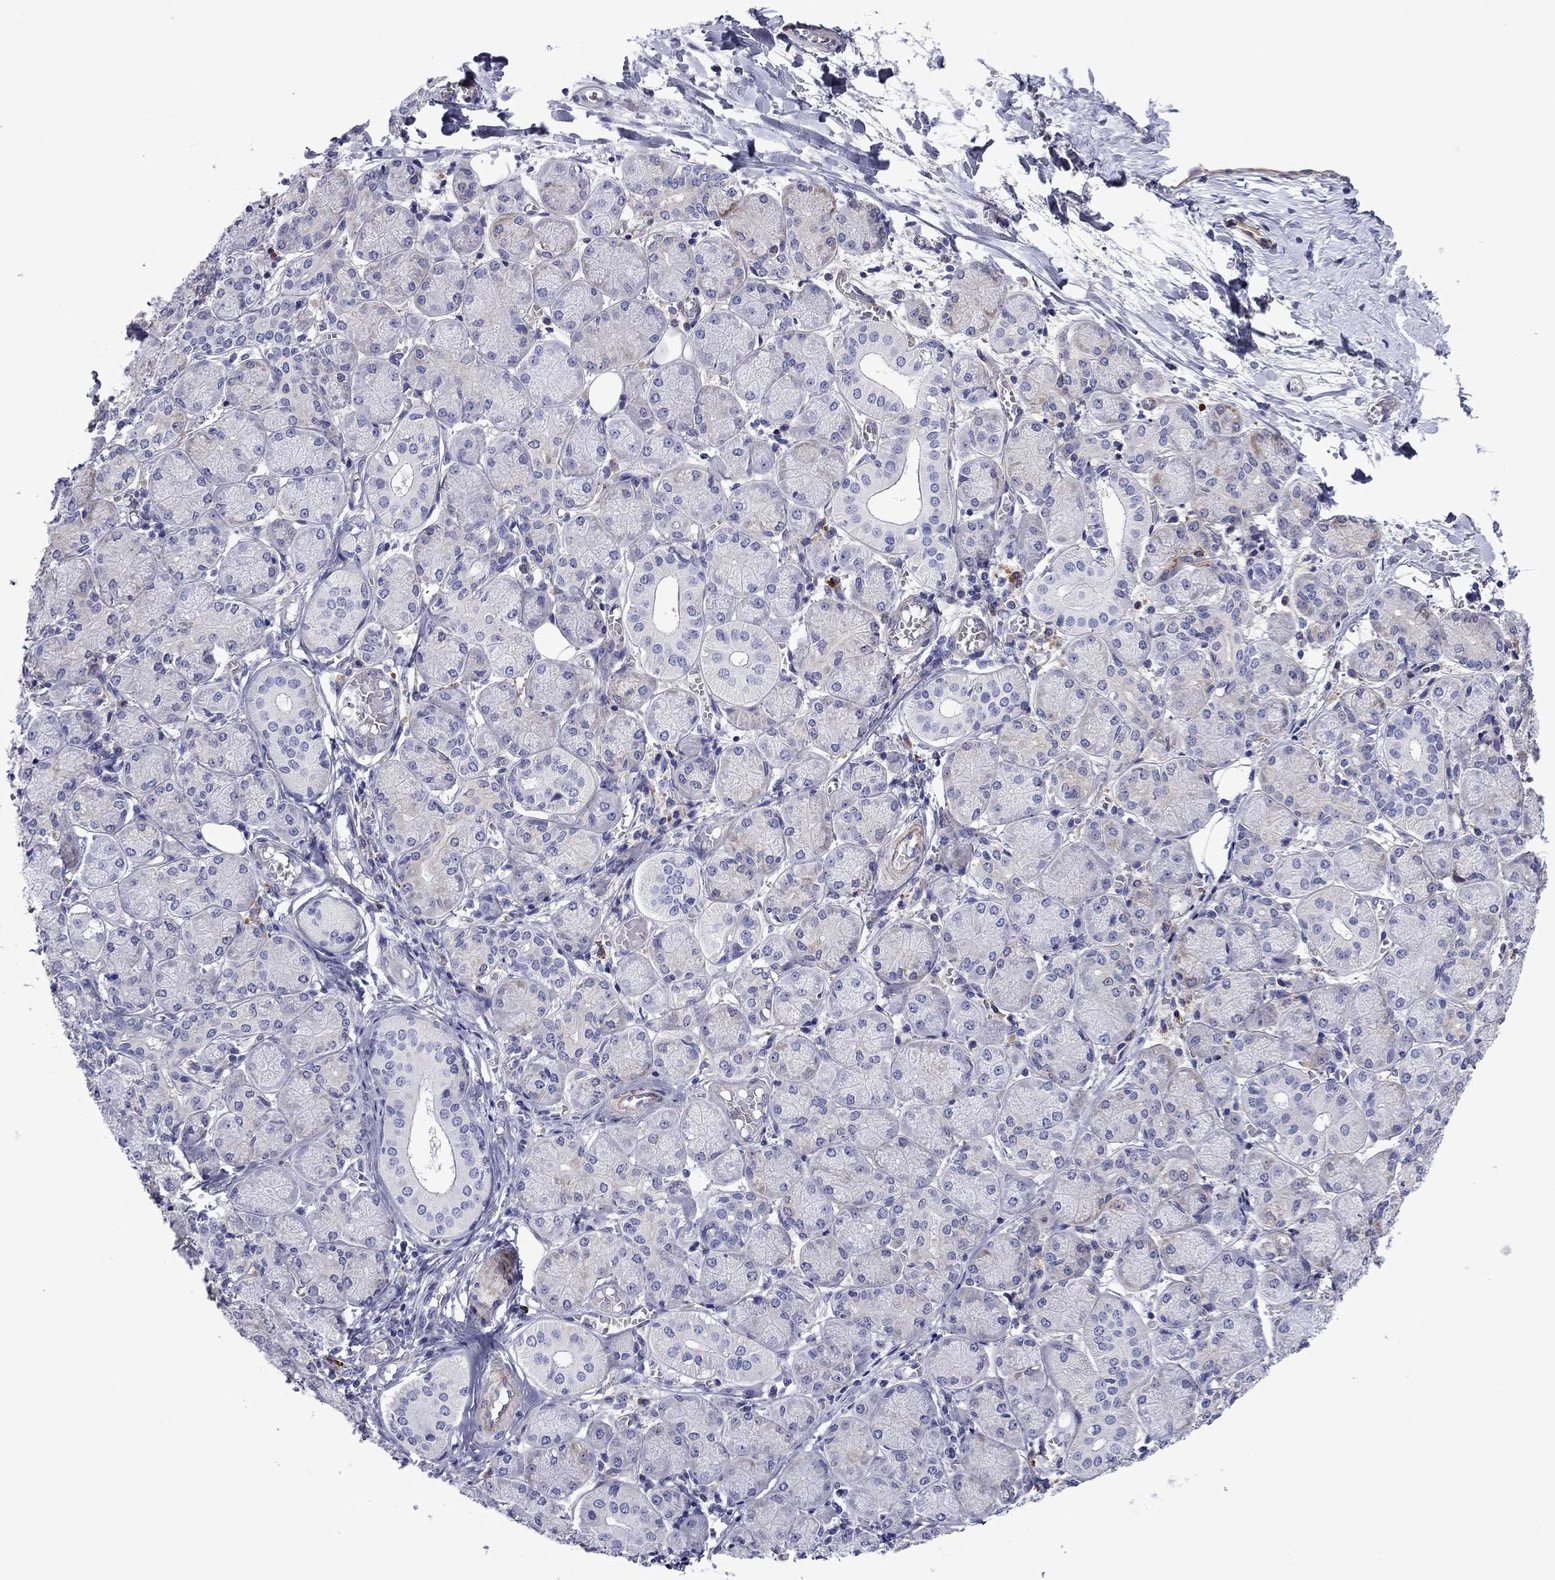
{"staining": {"intensity": "negative", "quantity": "none", "location": "none"}, "tissue": "salivary gland", "cell_type": "Glandular cells", "image_type": "normal", "snomed": [{"axis": "morphology", "description": "Normal tissue, NOS"}, {"axis": "topography", "description": "Salivary gland"}, {"axis": "topography", "description": "Peripheral nerve tissue"}], "caption": "Image shows no protein positivity in glandular cells of unremarkable salivary gland. The staining was performed using DAB to visualize the protein expression in brown, while the nuclei were stained in blue with hematoxylin (Magnification: 20x).", "gene": "HSPG2", "patient": {"sex": "female", "age": 24}}